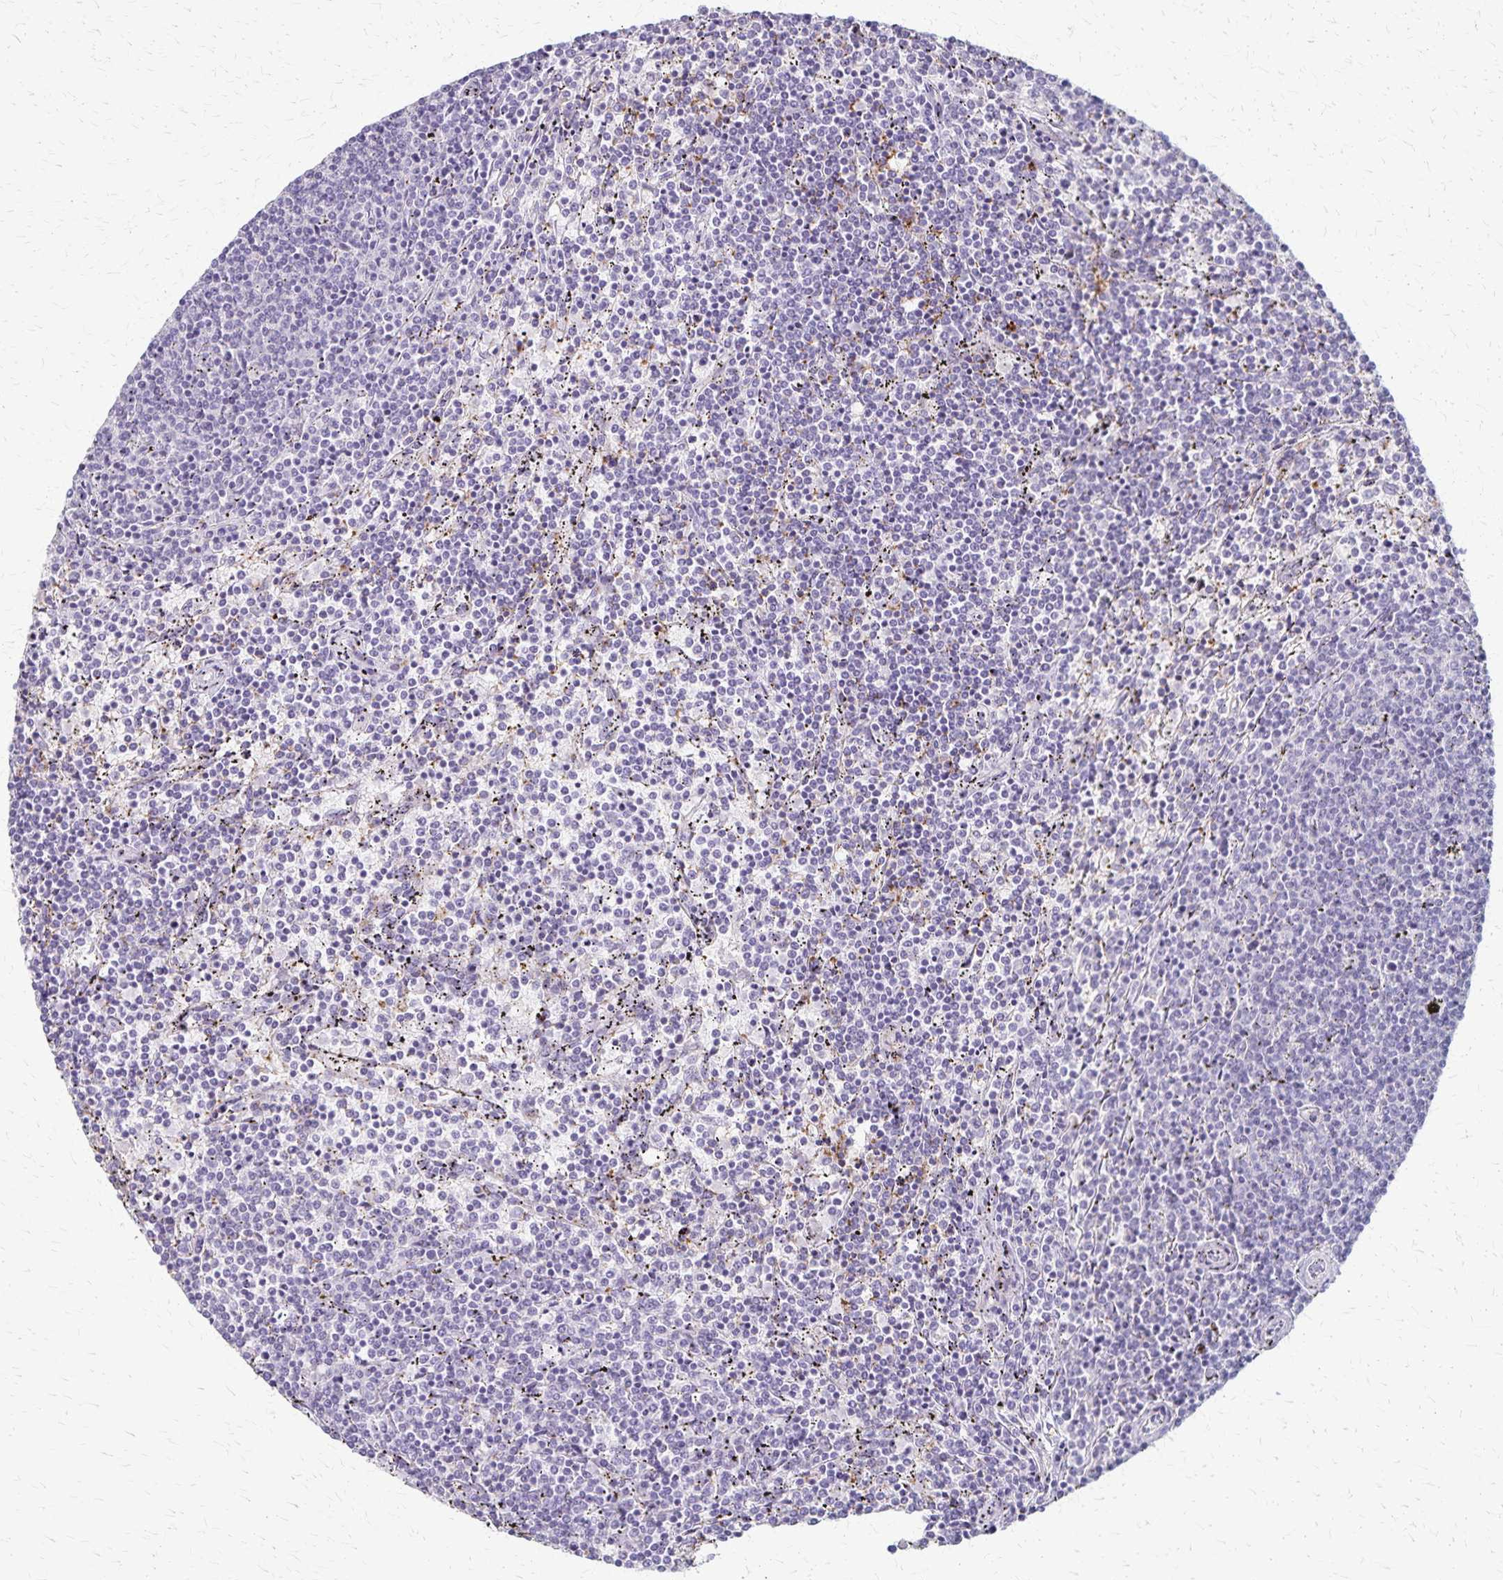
{"staining": {"intensity": "negative", "quantity": "none", "location": "none"}, "tissue": "lymphoma", "cell_type": "Tumor cells", "image_type": "cancer", "snomed": [{"axis": "morphology", "description": "Malignant lymphoma, non-Hodgkin's type, Low grade"}, {"axis": "topography", "description": "Spleen"}], "caption": "Immunohistochemical staining of human lymphoma shows no significant positivity in tumor cells. (DAB (3,3'-diaminobenzidine) immunohistochemistry (IHC) with hematoxylin counter stain).", "gene": "RASL10B", "patient": {"sex": "female", "age": 50}}